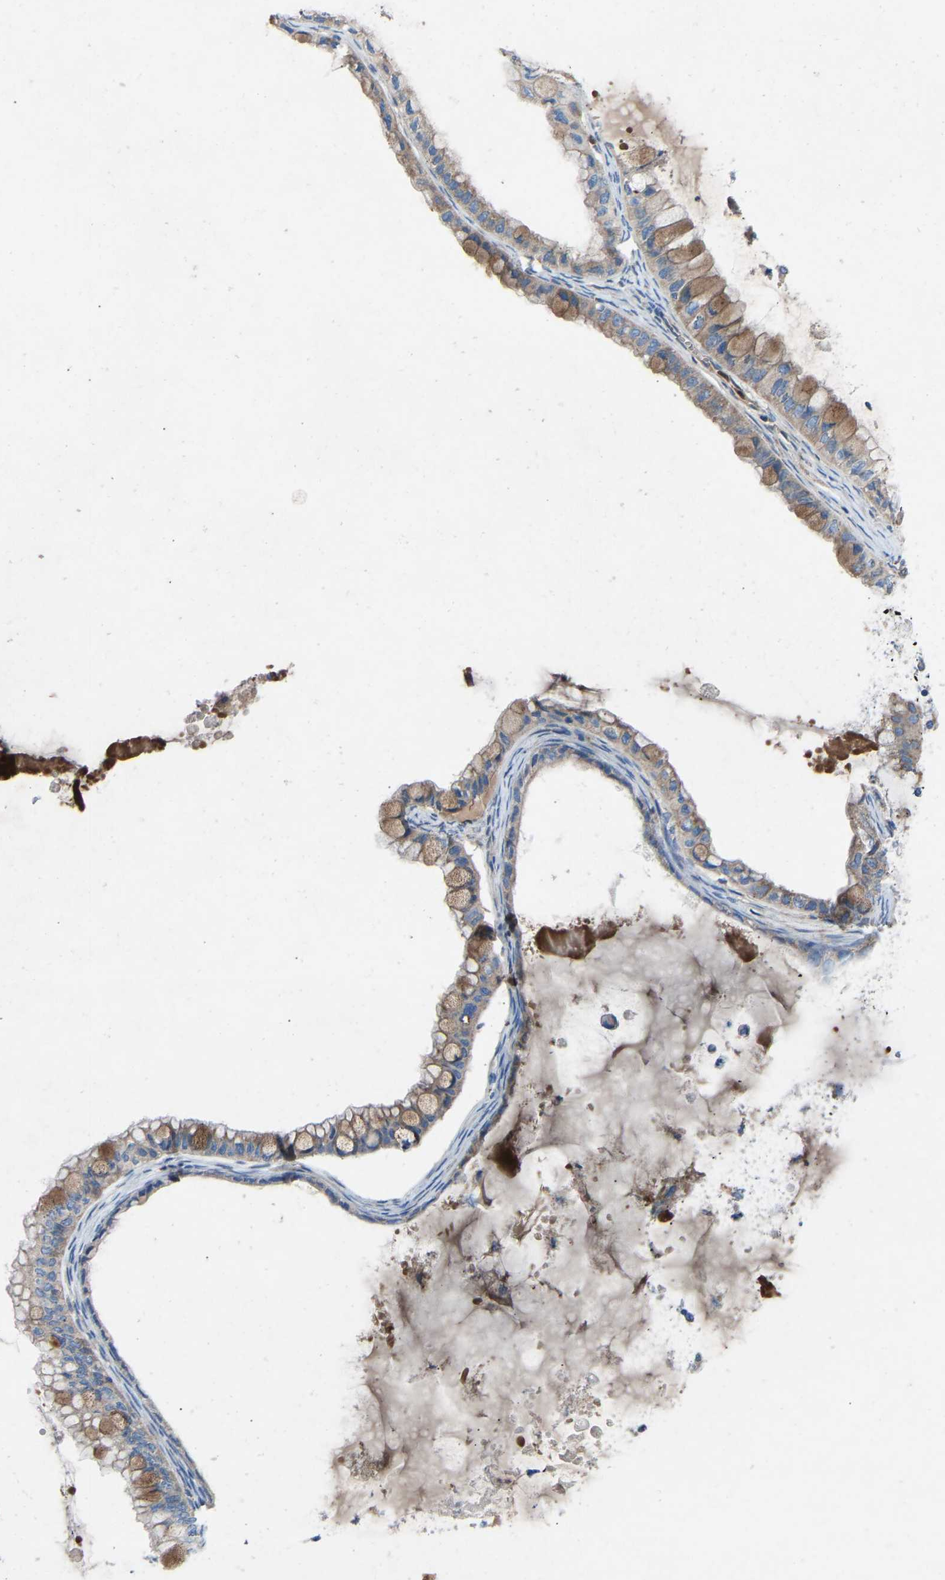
{"staining": {"intensity": "moderate", "quantity": ">75%", "location": "cytoplasmic/membranous"}, "tissue": "ovarian cancer", "cell_type": "Tumor cells", "image_type": "cancer", "snomed": [{"axis": "morphology", "description": "Cystadenocarcinoma, mucinous, NOS"}, {"axis": "topography", "description": "Ovary"}], "caption": "Tumor cells exhibit medium levels of moderate cytoplasmic/membranous staining in approximately >75% of cells in ovarian mucinous cystadenocarcinoma.", "gene": "GRK6", "patient": {"sex": "female", "age": 80}}